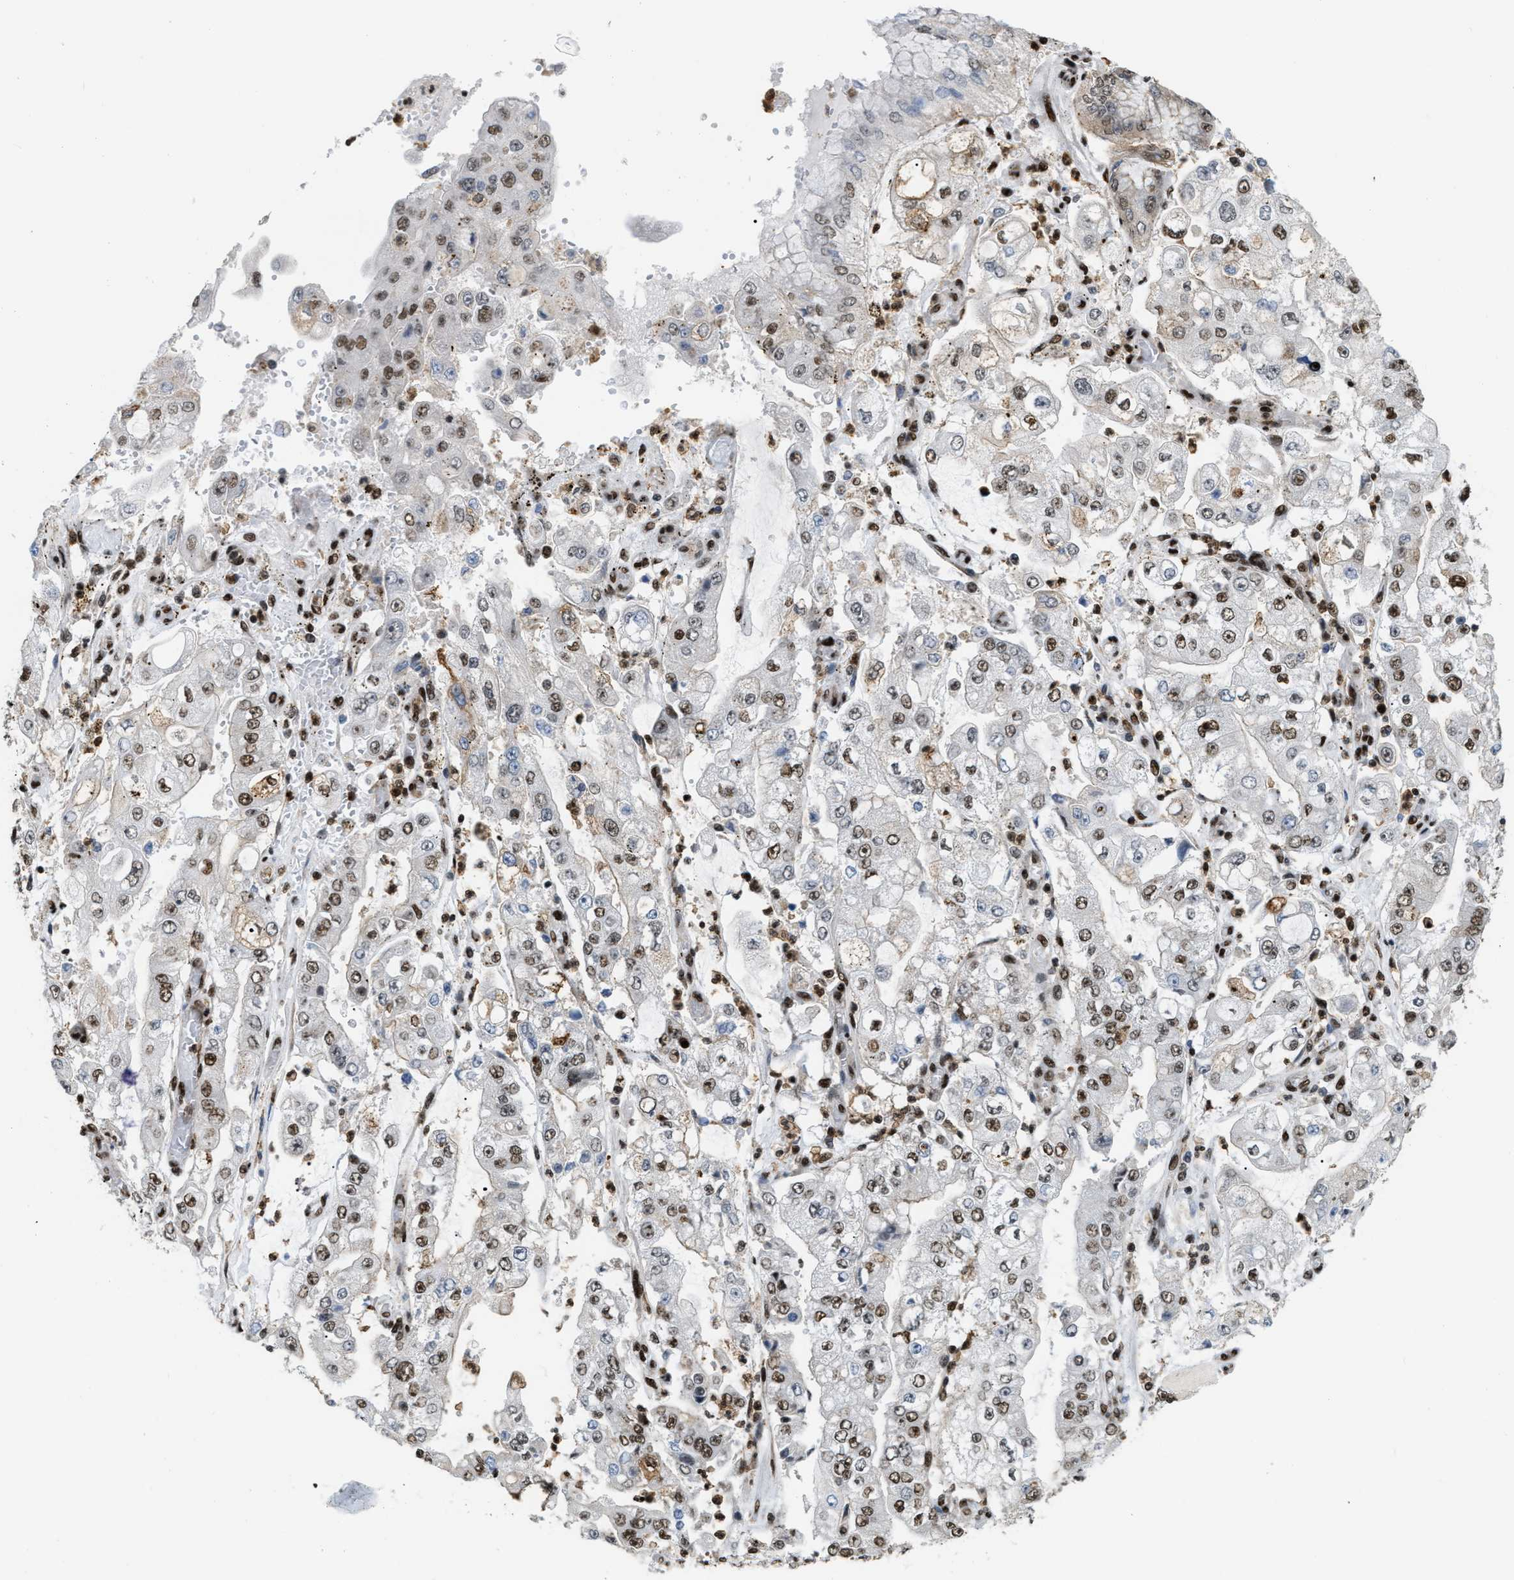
{"staining": {"intensity": "moderate", "quantity": ">75%", "location": "nuclear"}, "tissue": "stomach cancer", "cell_type": "Tumor cells", "image_type": "cancer", "snomed": [{"axis": "morphology", "description": "Adenocarcinoma, NOS"}, {"axis": "topography", "description": "Stomach"}], "caption": "High-magnification brightfield microscopy of stomach cancer stained with DAB (brown) and counterstained with hematoxylin (blue). tumor cells exhibit moderate nuclear staining is identified in approximately>75% of cells. Nuclei are stained in blue.", "gene": "NUMA1", "patient": {"sex": "male", "age": 76}}